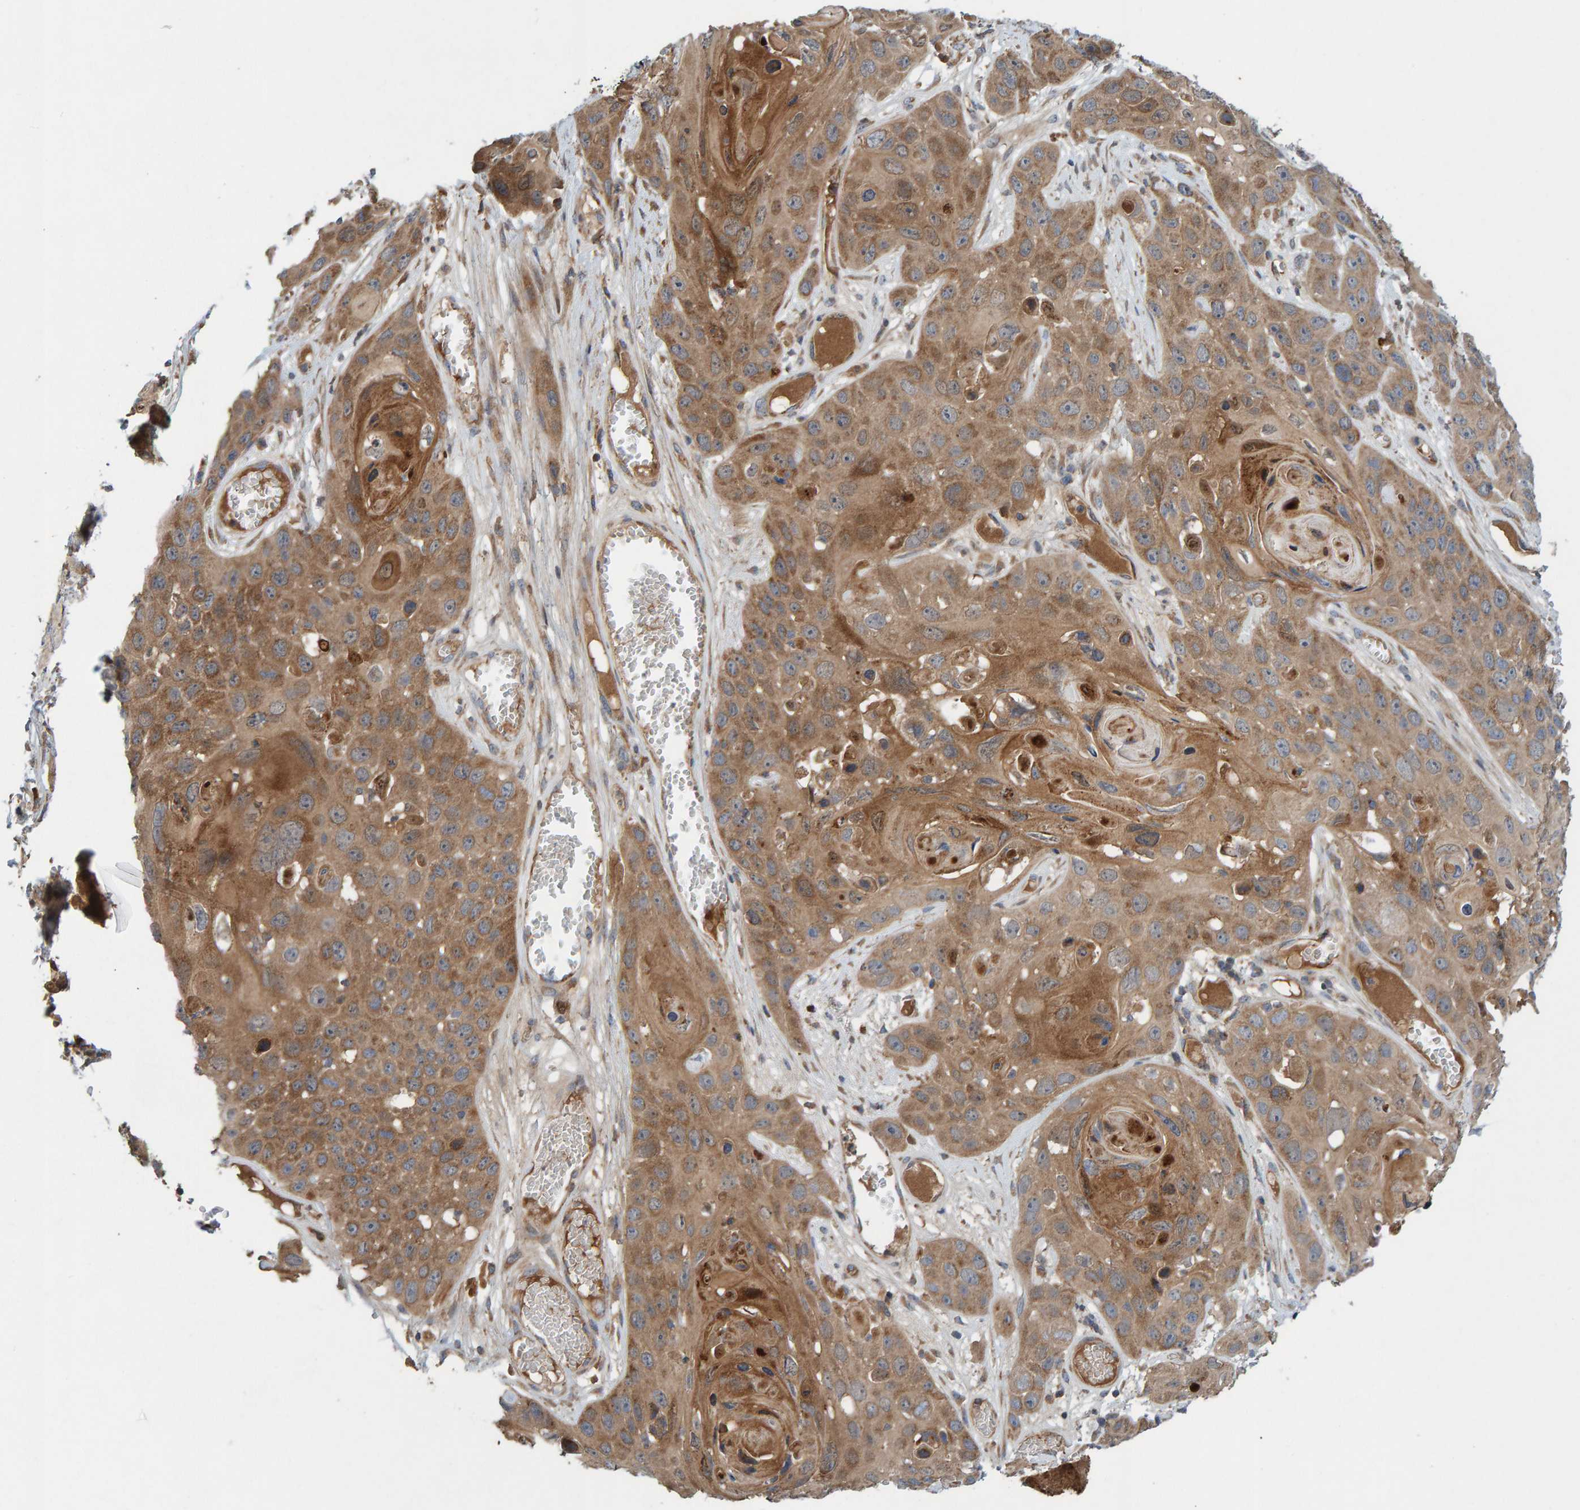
{"staining": {"intensity": "moderate", "quantity": ">75%", "location": "cytoplasmic/membranous"}, "tissue": "skin cancer", "cell_type": "Tumor cells", "image_type": "cancer", "snomed": [{"axis": "morphology", "description": "Squamous cell carcinoma, NOS"}, {"axis": "topography", "description": "Skin"}], "caption": "Skin cancer tissue demonstrates moderate cytoplasmic/membranous expression in approximately >75% of tumor cells, visualized by immunohistochemistry.", "gene": "KIAA0753", "patient": {"sex": "male", "age": 55}}